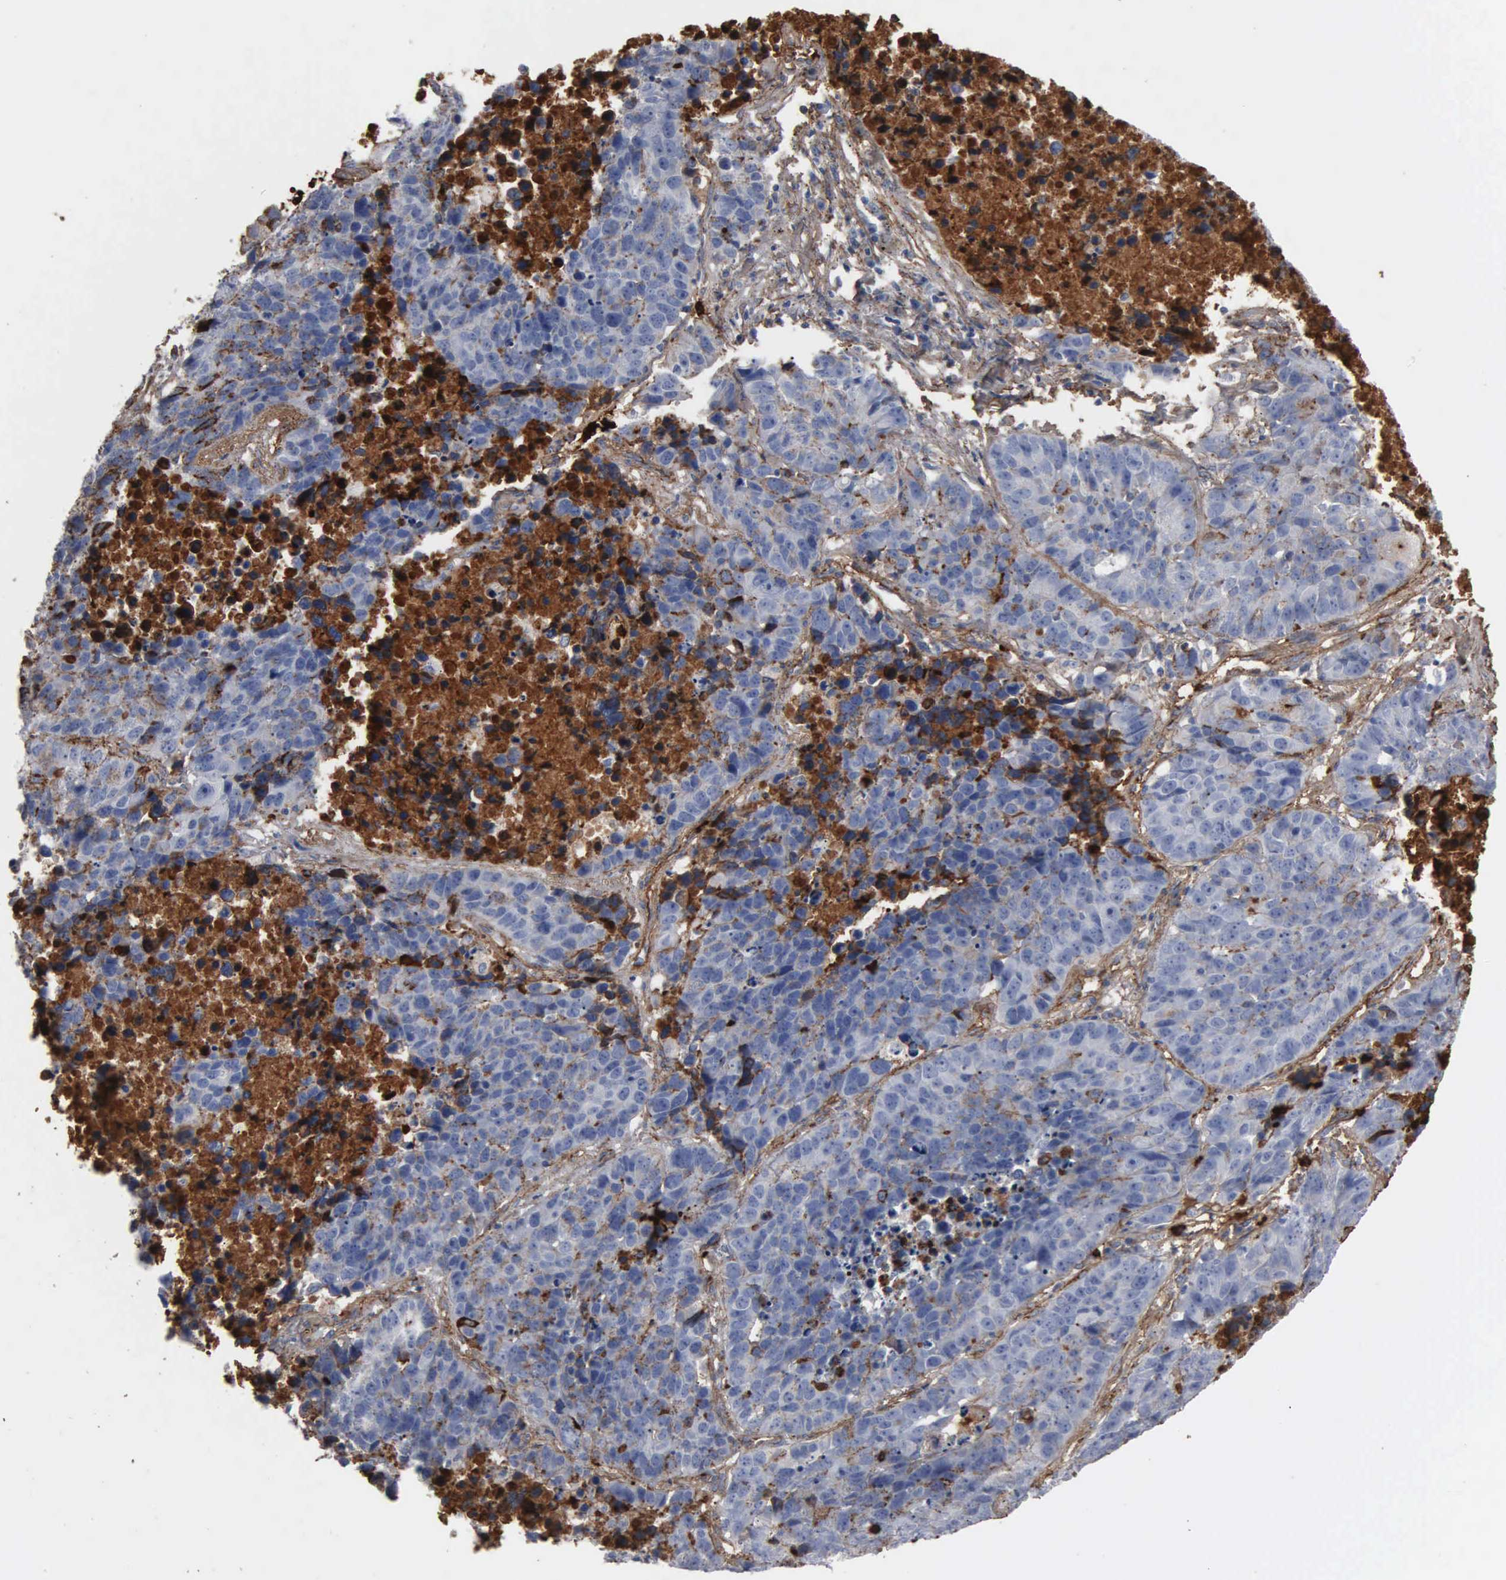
{"staining": {"intensity": "moderate", "quantity": "25%-75%", "location": "cytoplasmic/membranous"}, "tissue": "lung cancer", "cell_type": "Tumor cells", "image_type": "cancer", "snomed": [{"axis": "morphology", "description": "Carcinoid, malignant, NOS"}, {"axis": "topography", "description": "Lung"}], "caption": "This histopathology image displays IHC staining of human lung carcinoid (malignant), with medium moderate cytoplasmic/membranous positivity in approximately 25%-75% of tumor cells.", "gene": "FN1", "patient": {"sex": "male", "age": 60}}